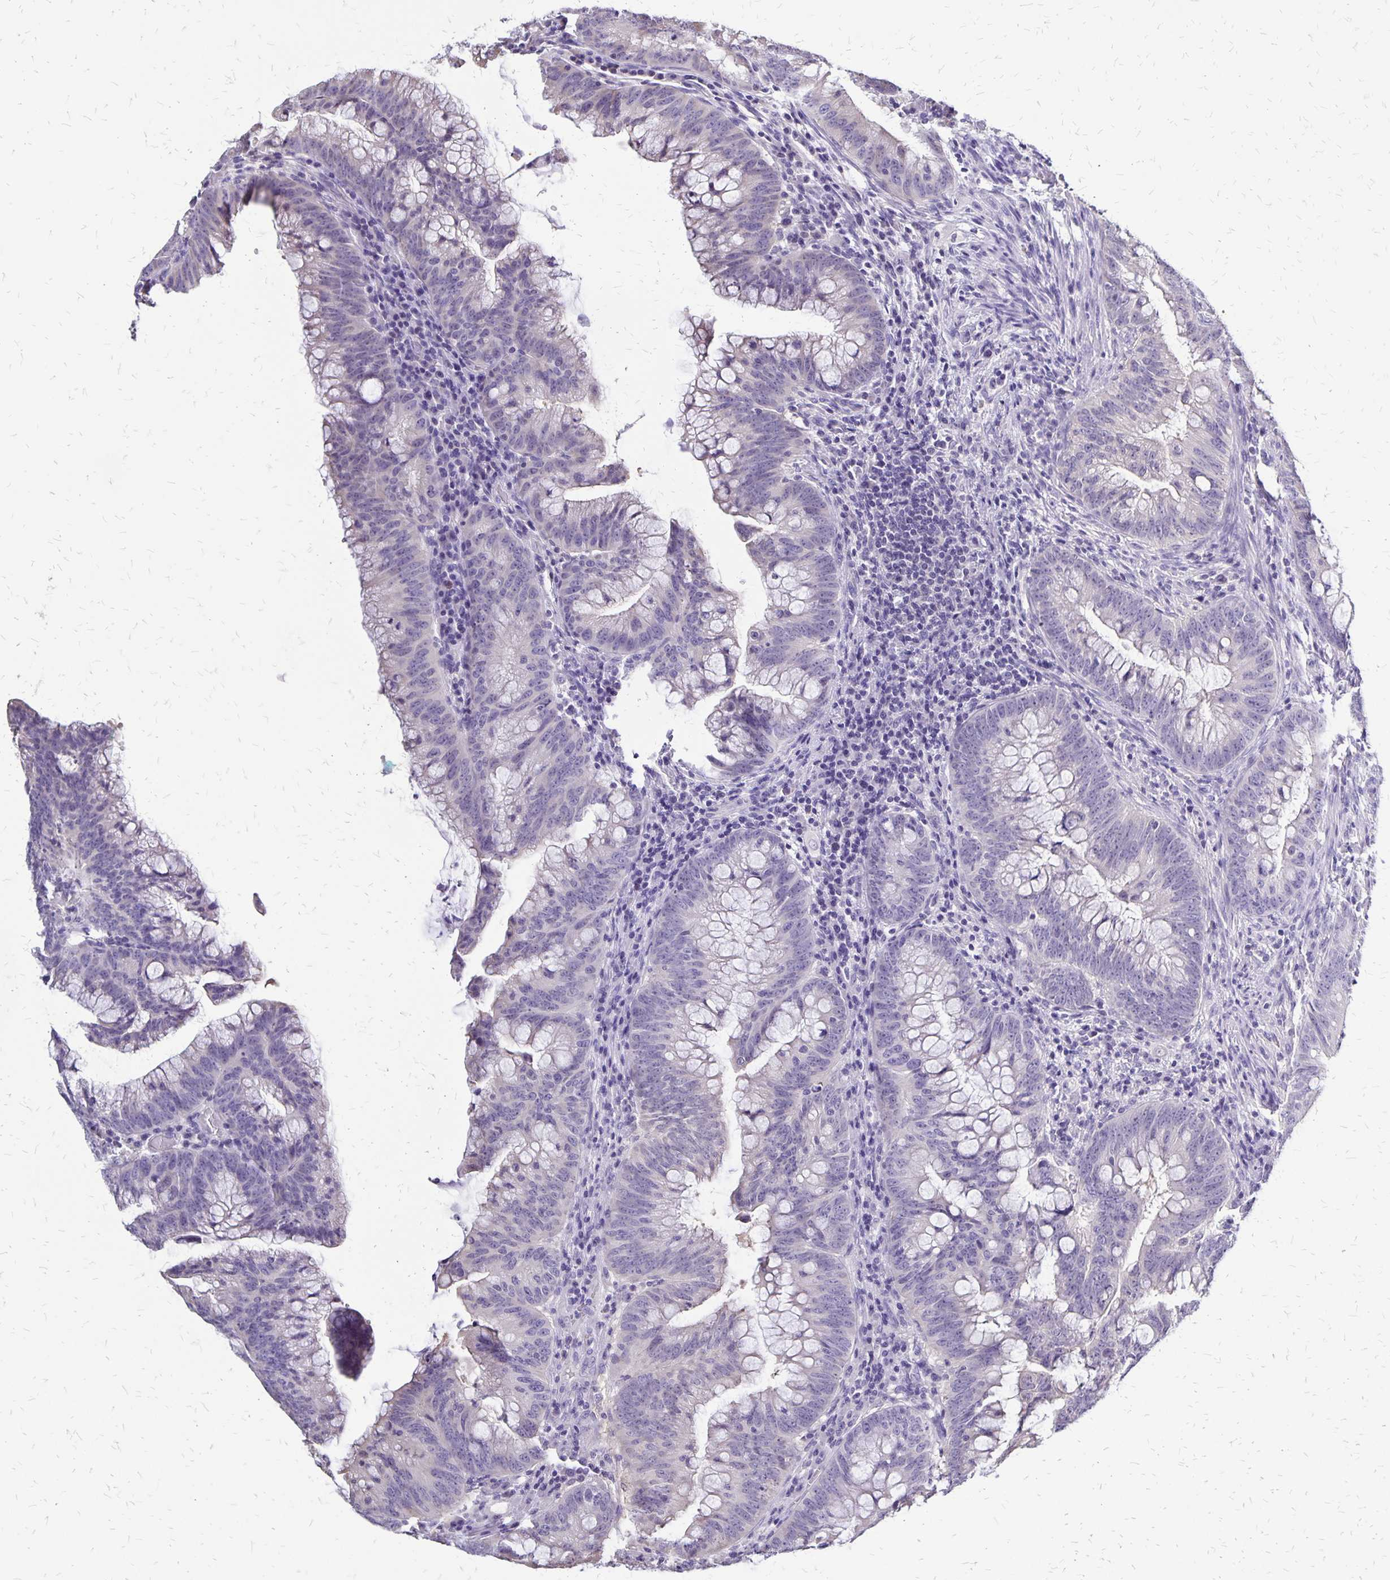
{"staining": {"intensity": "negative", "quantity": "none", "location": "none"}, "tissue": "colorectal cancer", "cell_type": "Tumor cells", "image_type": "cancer", "snomed": [{"axis": "morphology", "description": "Adenocarcinoma, NOS"}, {"axis": "topography", "description": "Colon"}], "caption": "Immunohistochemical staining of human colorectal cancer exhibits no significant expression in tumor cells.", "gene": "SI", "patient": {"sex": "male", "age": 62}}